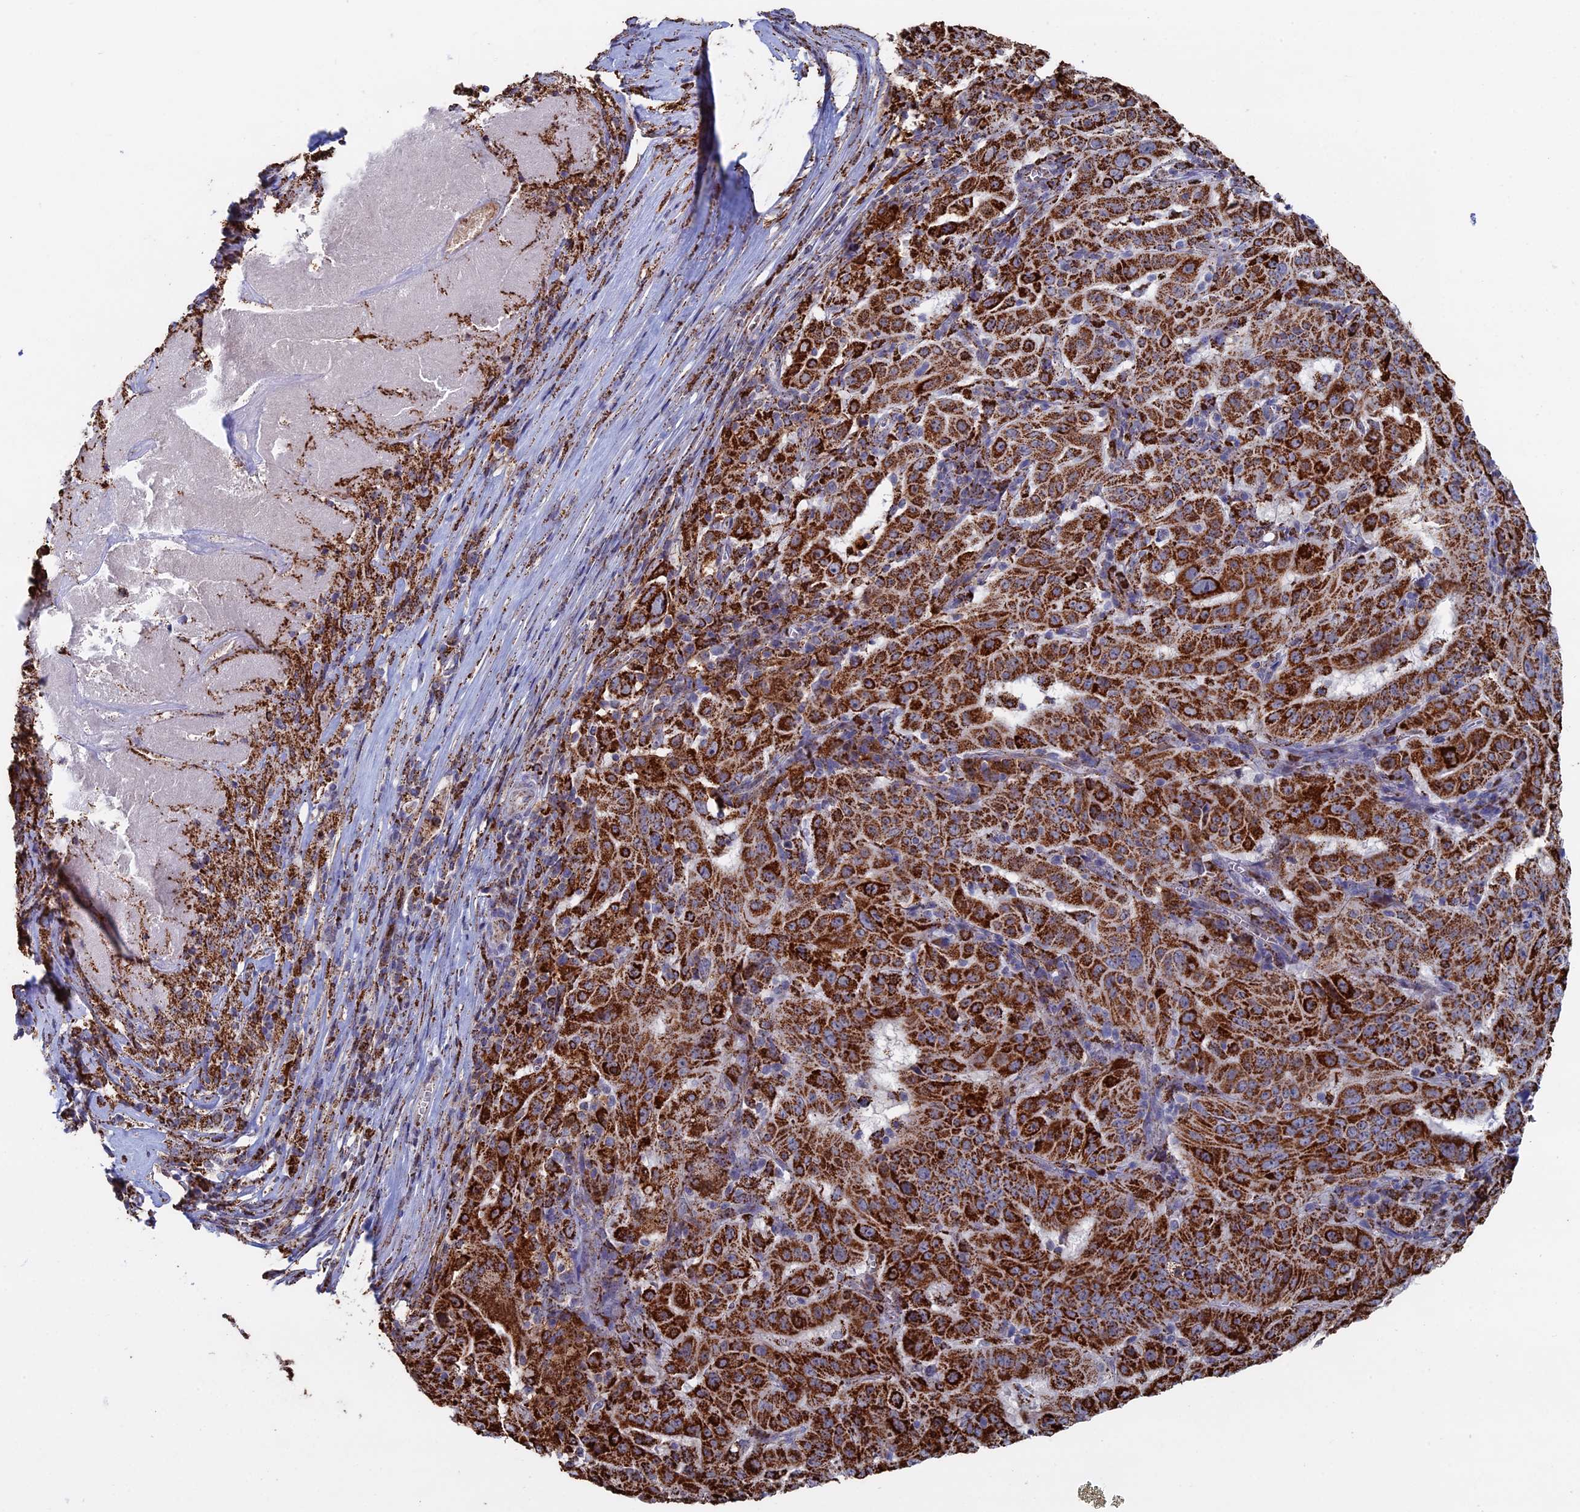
{"staining": {"intensity": "strong", "quantity": ">75%", "location": "cytoplasmic/membranous"}, "tissue": "pancreatic cancer", "cell_type": "Tumor cells", "image_type": "cancer", "snomed": [{"axis": "morphology", "description": "Adenocarcinoma, NOS"}, {"axis": "topography", "description": "Pancreas"}], "caption": "This is a photomicrograph of immunohistochemistry (IHC) staining of pancreatic adenocarcinoma, which shows strong staining in the cytoplasmic/membranous of tumor cells.", "gene": "SEC24D", "patient": {"sex": "male", "age": 63}}